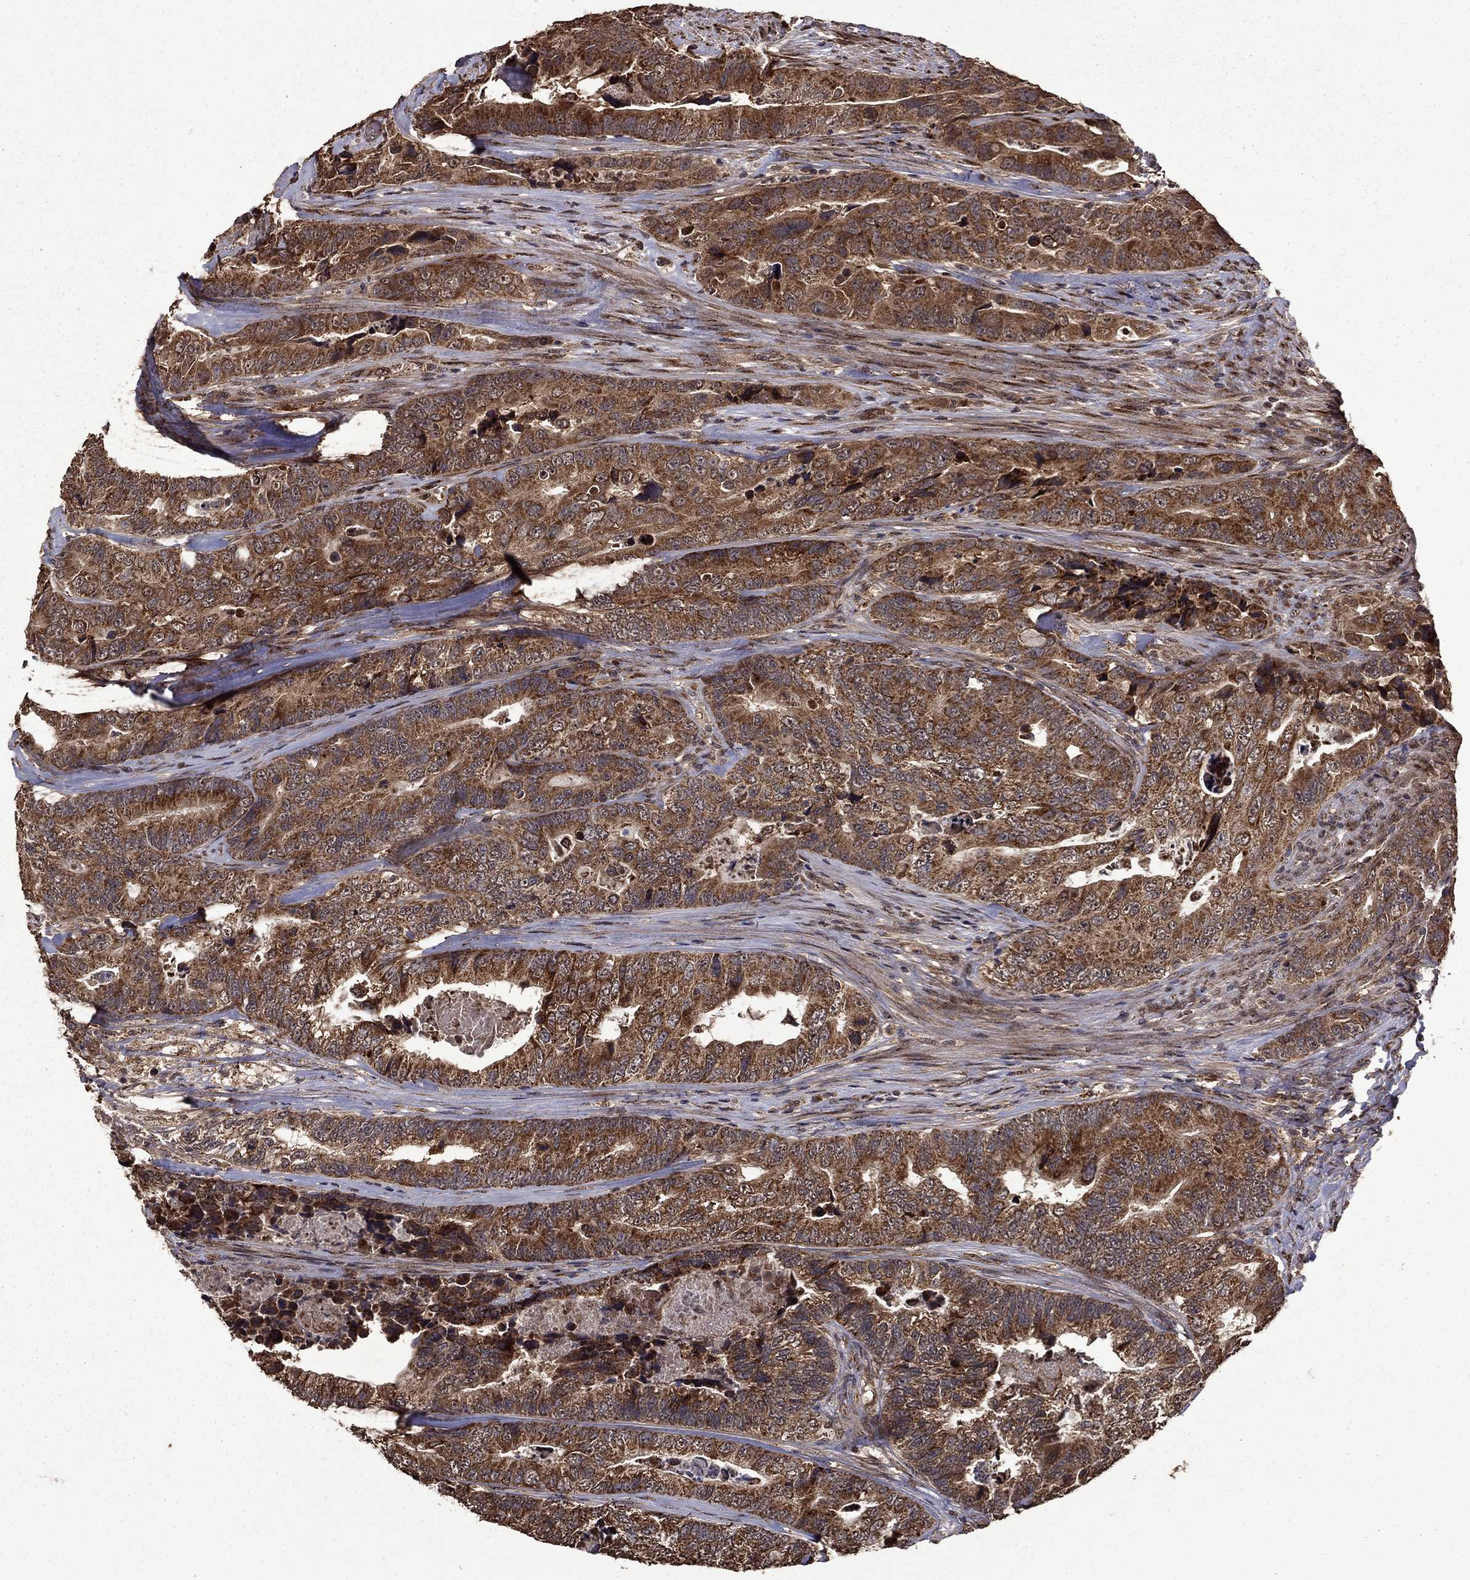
{"staining": {"intensity": "strong", "quantity": "25%-75%", "location": "cytoplasmic/membranous"}, "tissue": "colorectal cancer", "cell_type": "Tumor cells", "image_type": "cancer", "snomed": [{"axis": "morphology", "description": "Adenocarcinoma, NOS"}, {"axis": "topography", "description": "Colon"}], "caption": "Immunohistochemistry (IHC) histopathology image of neoplastic tissue: human colorectal cancer (adenocarcinoma) stained using immunohistochemistry (IHC) reveals high levels of strong protein expression localized specifically in the cytoplasmic/membranous of tumor cells, appearing as a cytoplasmic/membranous brown color.", "gene": "ITM2B", "patient": {"sex": "female", "age": 72}}